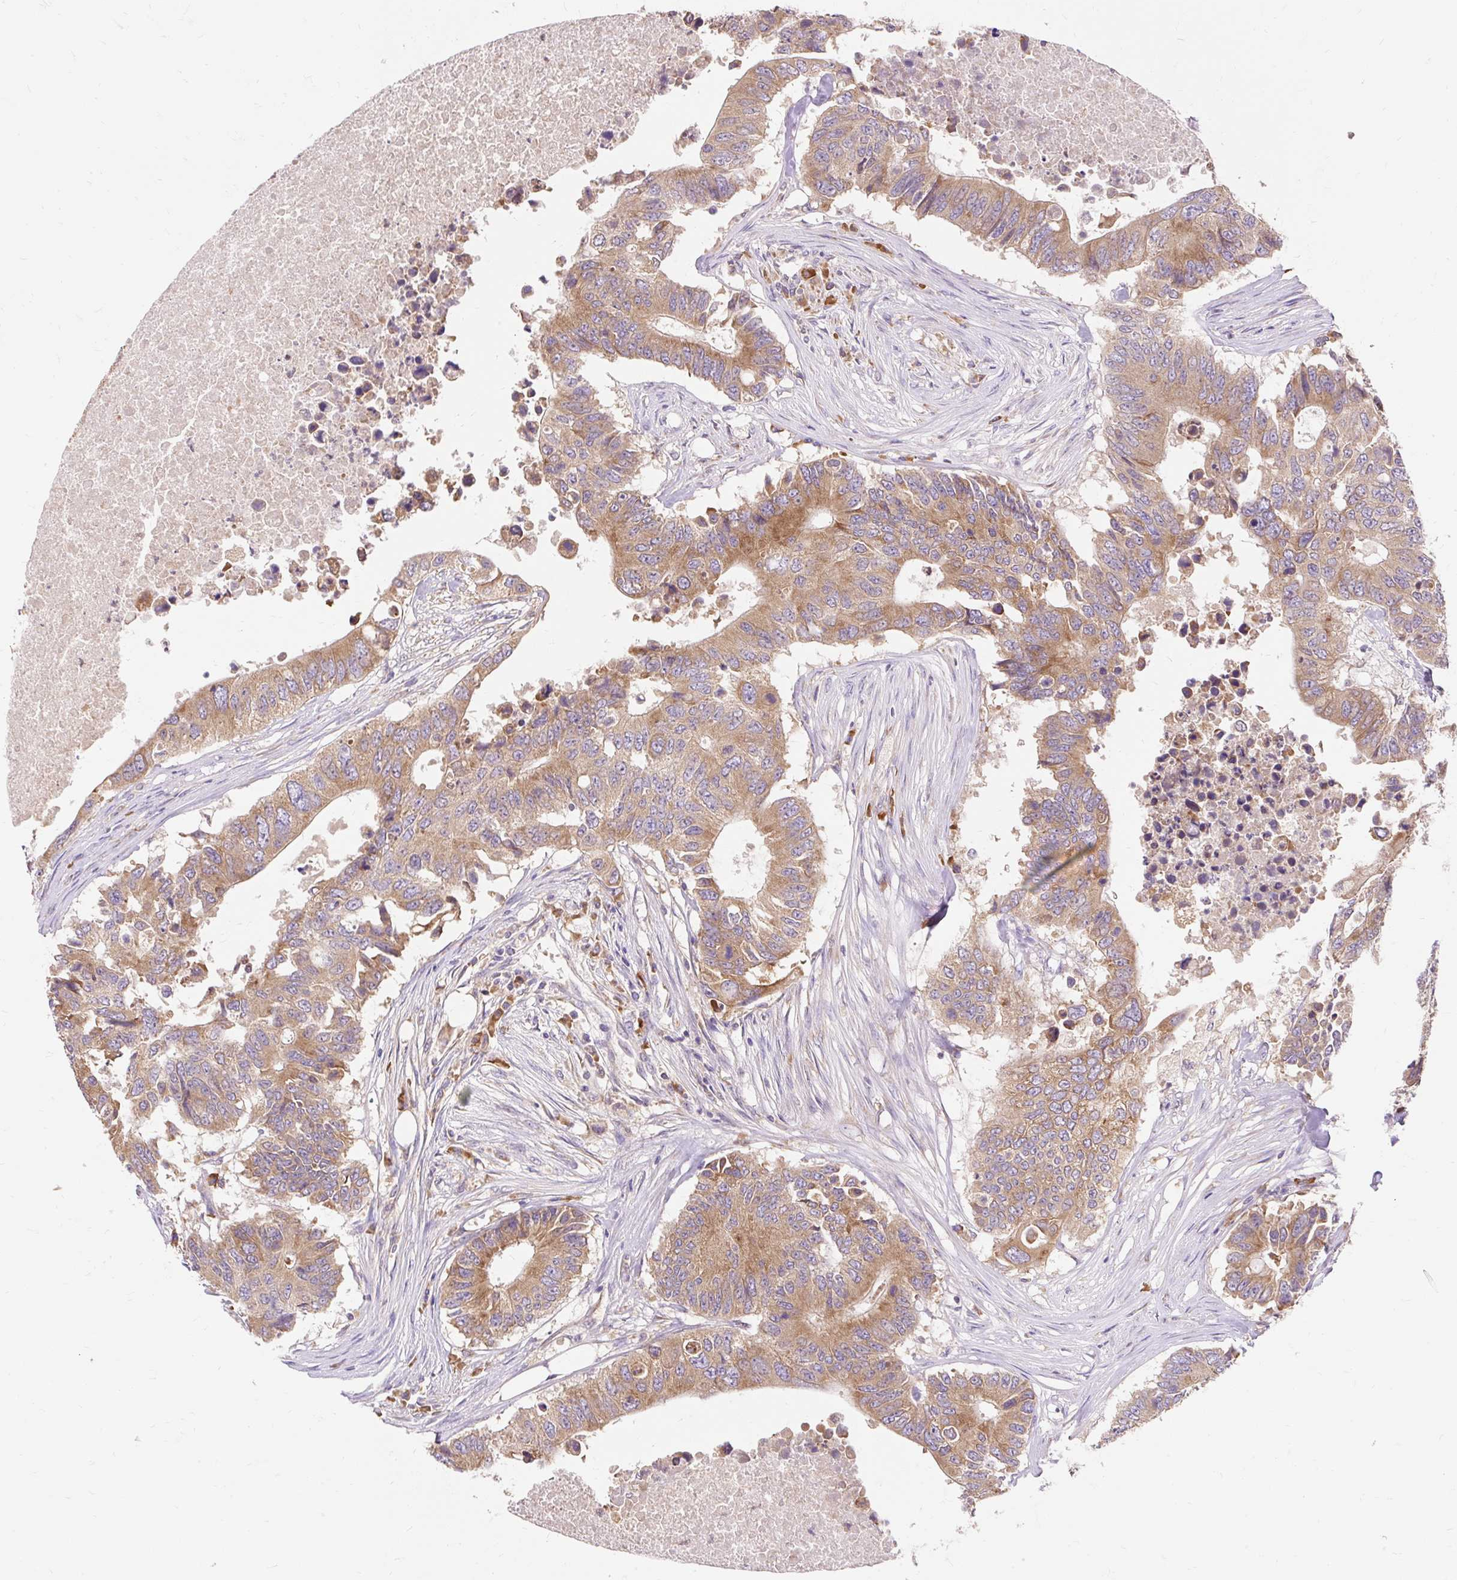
{"staining": {"intensity": "moderate", "quantity": ">75%", "location": "cytoplasmic/membranous"}, "tissue": "colorectal cancer", "cell_type": "Tumor cells", "image_type": "cancer", "snomed": [{"axis": "morphology", "description": "Adenocarcinoma, NOS"}, {"axis": "topography", "description": "Colon"}], "caption": "A high-resolution photomicrograph shows immunohistochemistry staining of colorectal cancer (adenocarcinoma), which displays moderate cytoplasmic/membranous expression in about >75% of tumor cells.", "gene": "SEC63", "patient": {"sex": "male", "age": 71}}